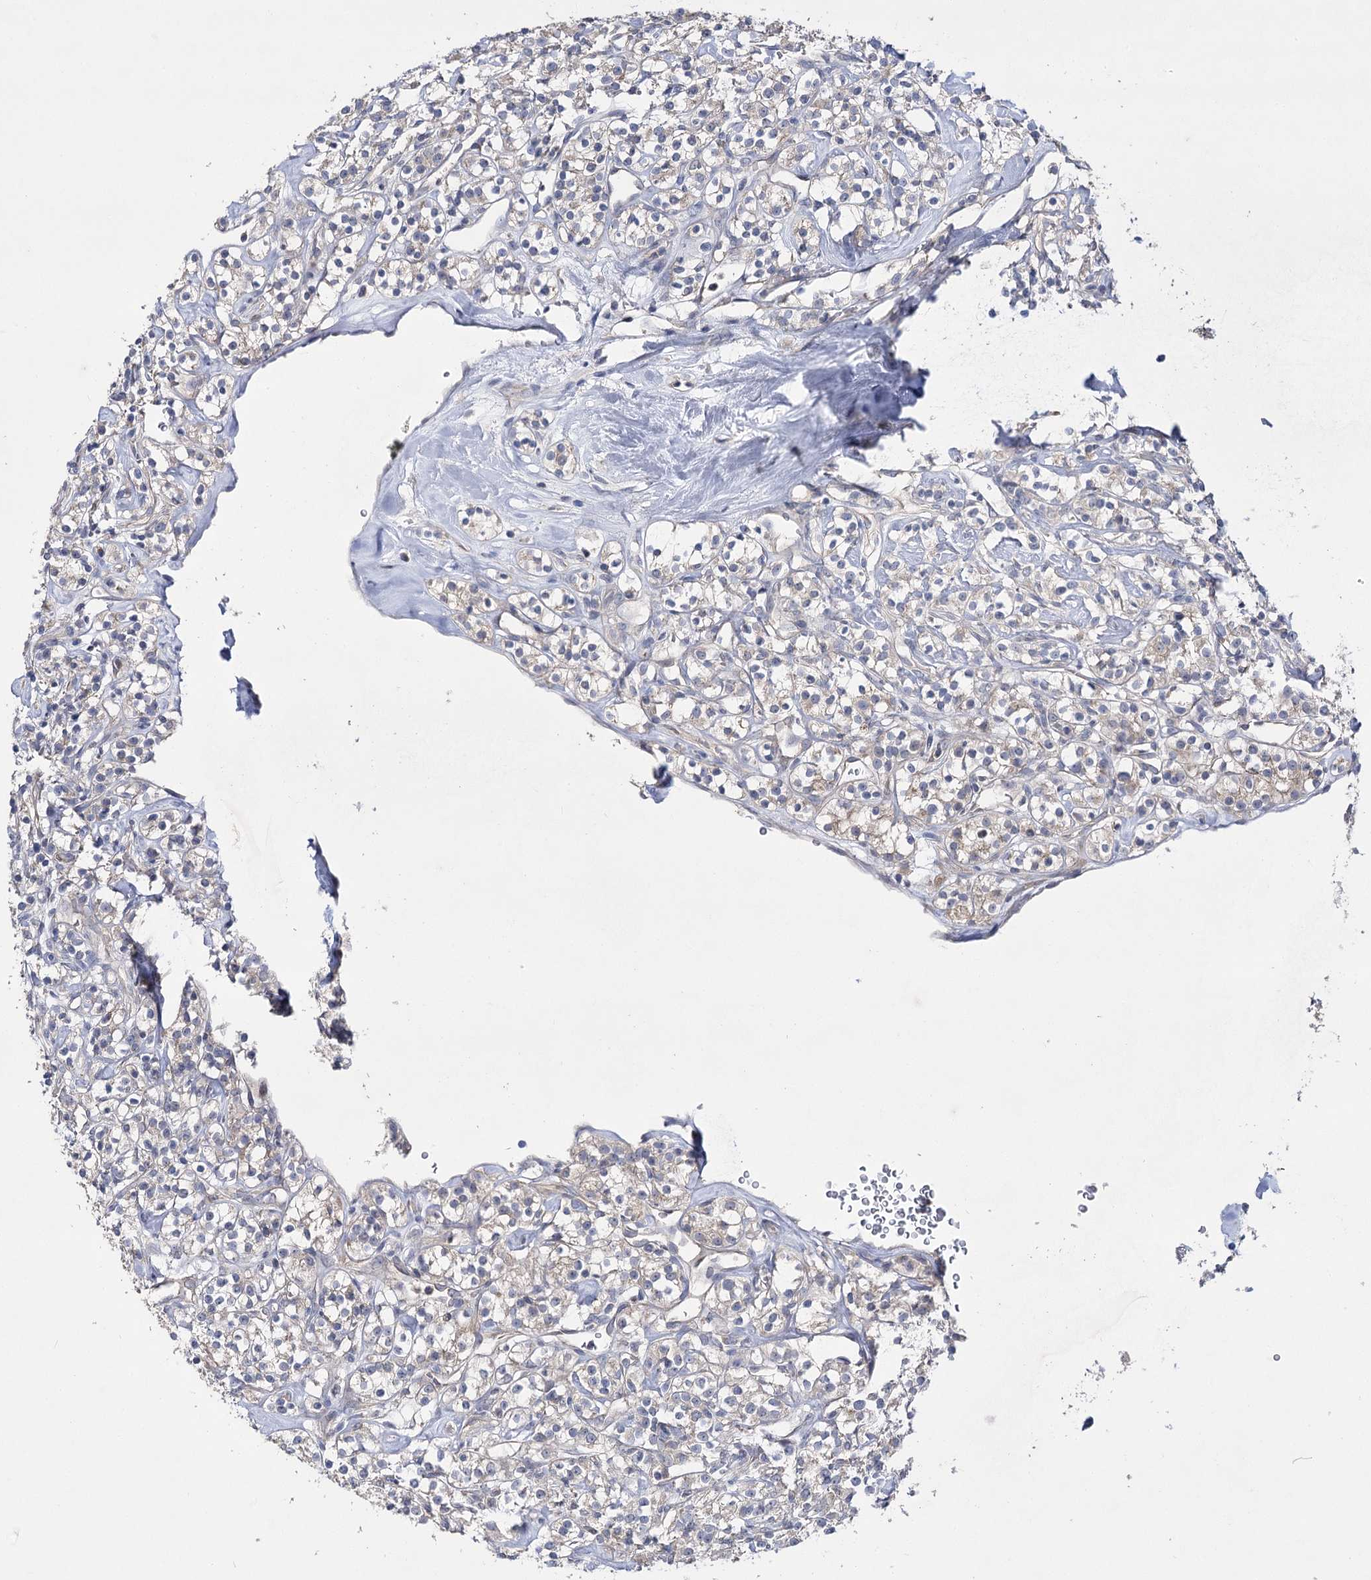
{"staining": {"intensity": "negative", "quantity": "none", "location": "none"}, "tissue": "renal cancer", "cell_type": "Tumor cells", "image_type": "cancer", "snomed": [{"axis": "morphology", "description": "Adenocarcinoma, NOS"}, {"axis": "topography", "description": "Kidney"}], "caption": "Immunohistochemistry micrograph of neoplastic tissue: renal cancer stained with DAB (3,3'-diaminobenzidine) demonstrates no significant protein expression in tumor cells.", "gene": "AURKC", "patient": {"sex": "male", "age": 77}}